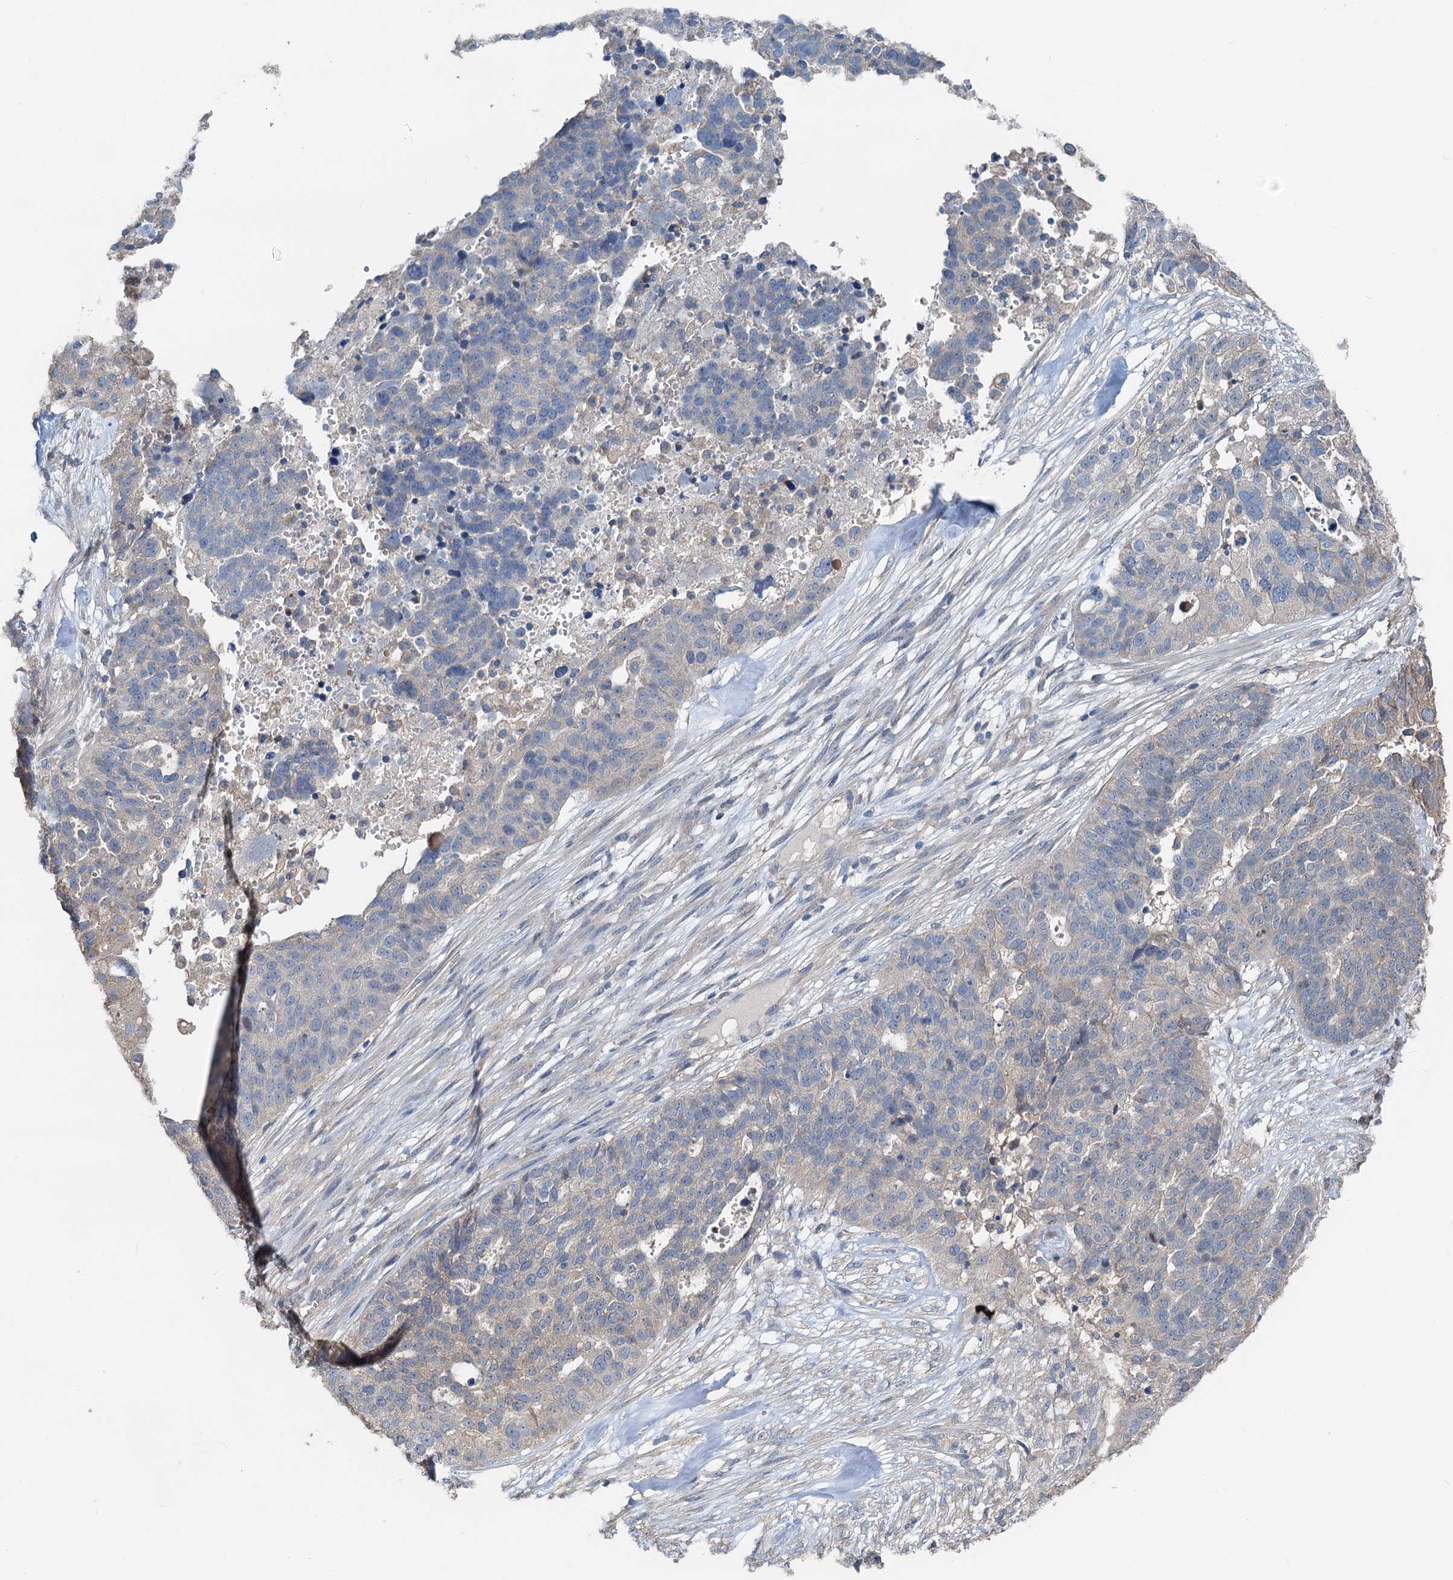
{"staining": {"intensity": "negative", "quantity": "none", "location": "none"}, "tissue": "ovarian cancer", "cell_type": "Tumor cells", "image_type": "cancer", "snomed": [{"axis": "morphology", "description": "Cystadenocarcinoma, serous, NOS"}, {"axis": "topography", "description": "Ovary"}], "caption": "Tumor cells show no significant protein positivity in ovarian cancer.", "gene": "HYI", "patient": {"sex": "female", "age": 59}}